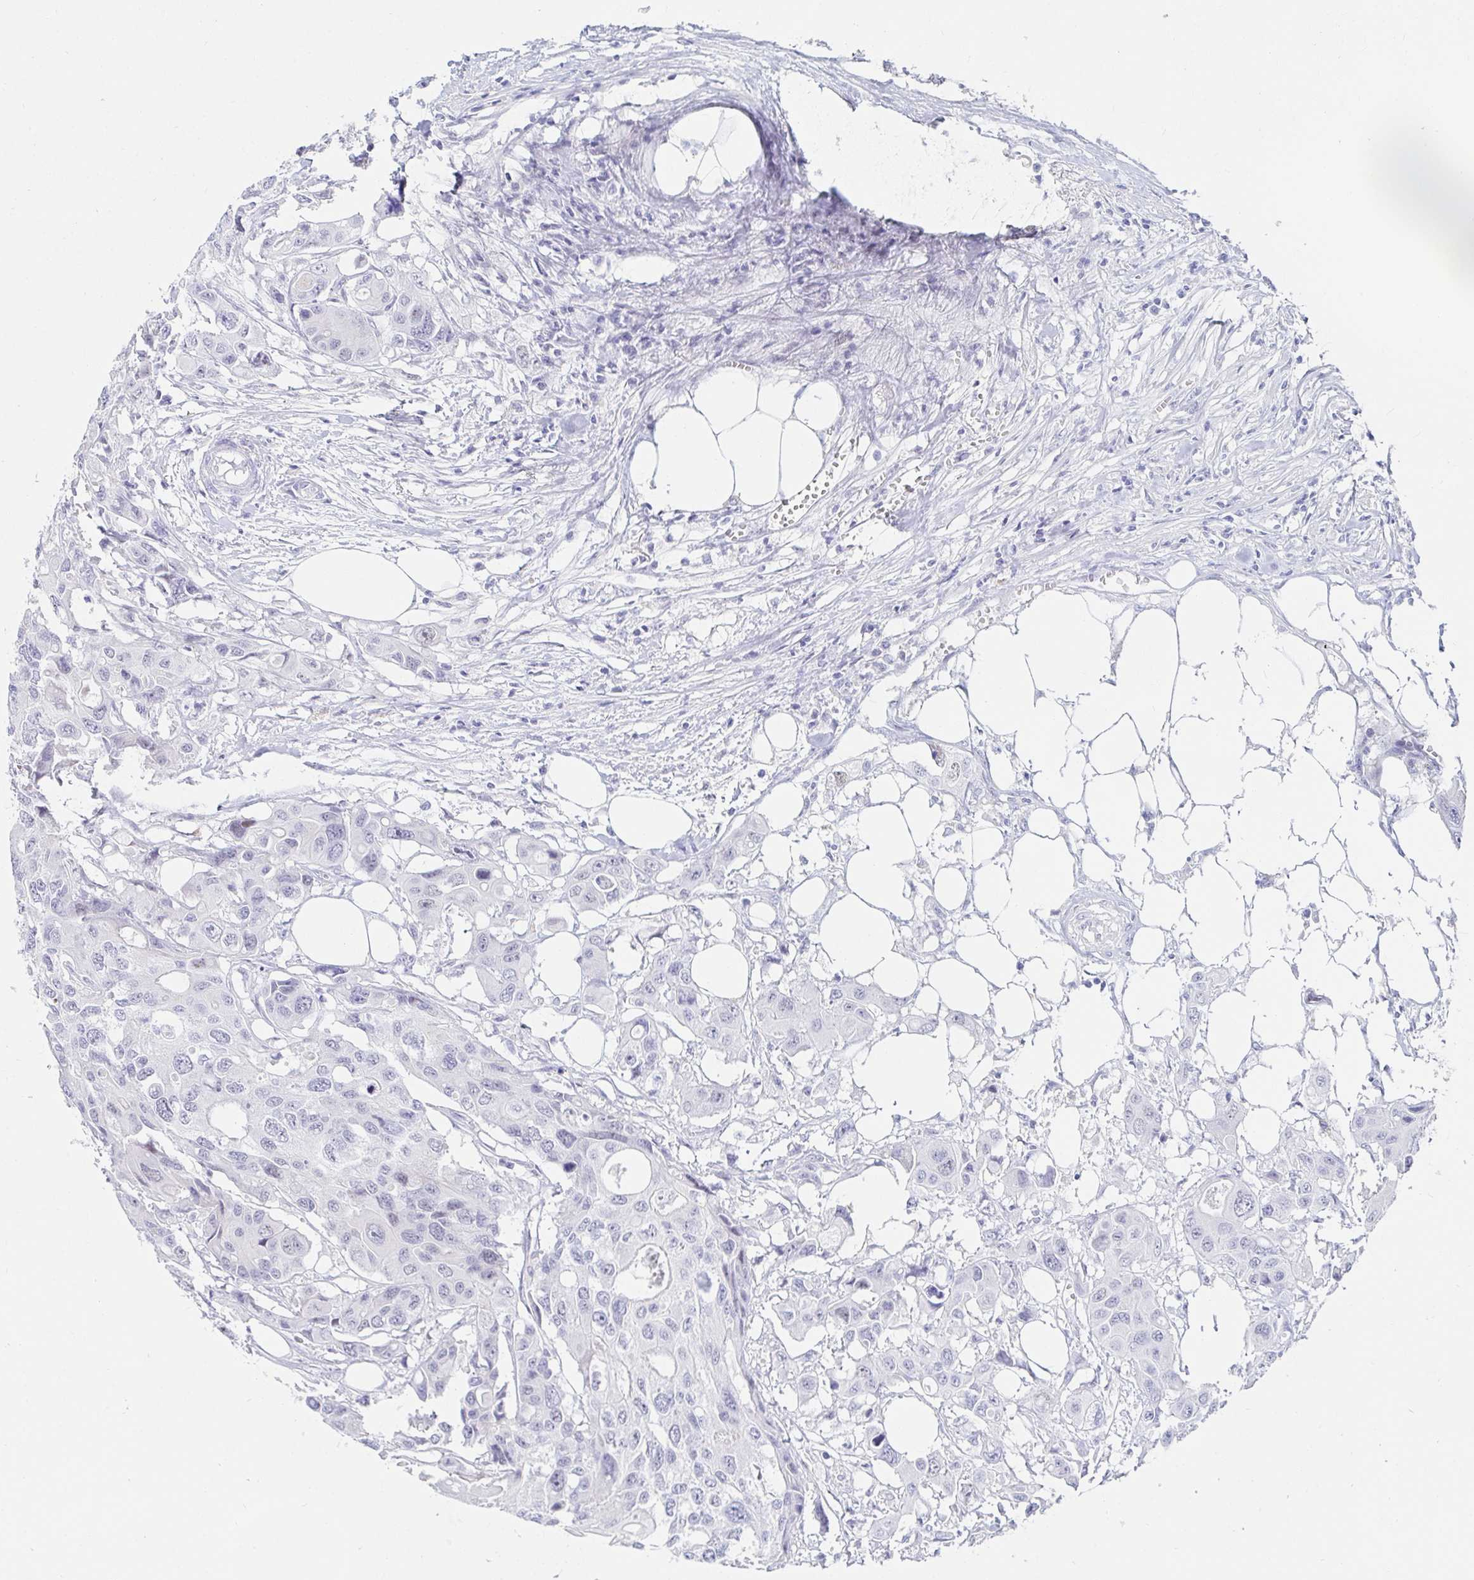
{"staining": {"intensity": "negative", "quantity": "none", "location": "none"}, "tissue": "colorectal cancer", "cell_type": "Tumor cells", "image_type": "cancer", "snomed": [{"axis": "morphology", "description": "Adenocarcinoma, NOS"}, {"axis": "topography", "description": "Colon"}], "caption": "Adenocarcinoma (colorectal) was stained to show a protein in brown. There is no significant staining in tumor cells.", "gene": "OR10K1", "patient": {"sex": "male", "age": 77}}